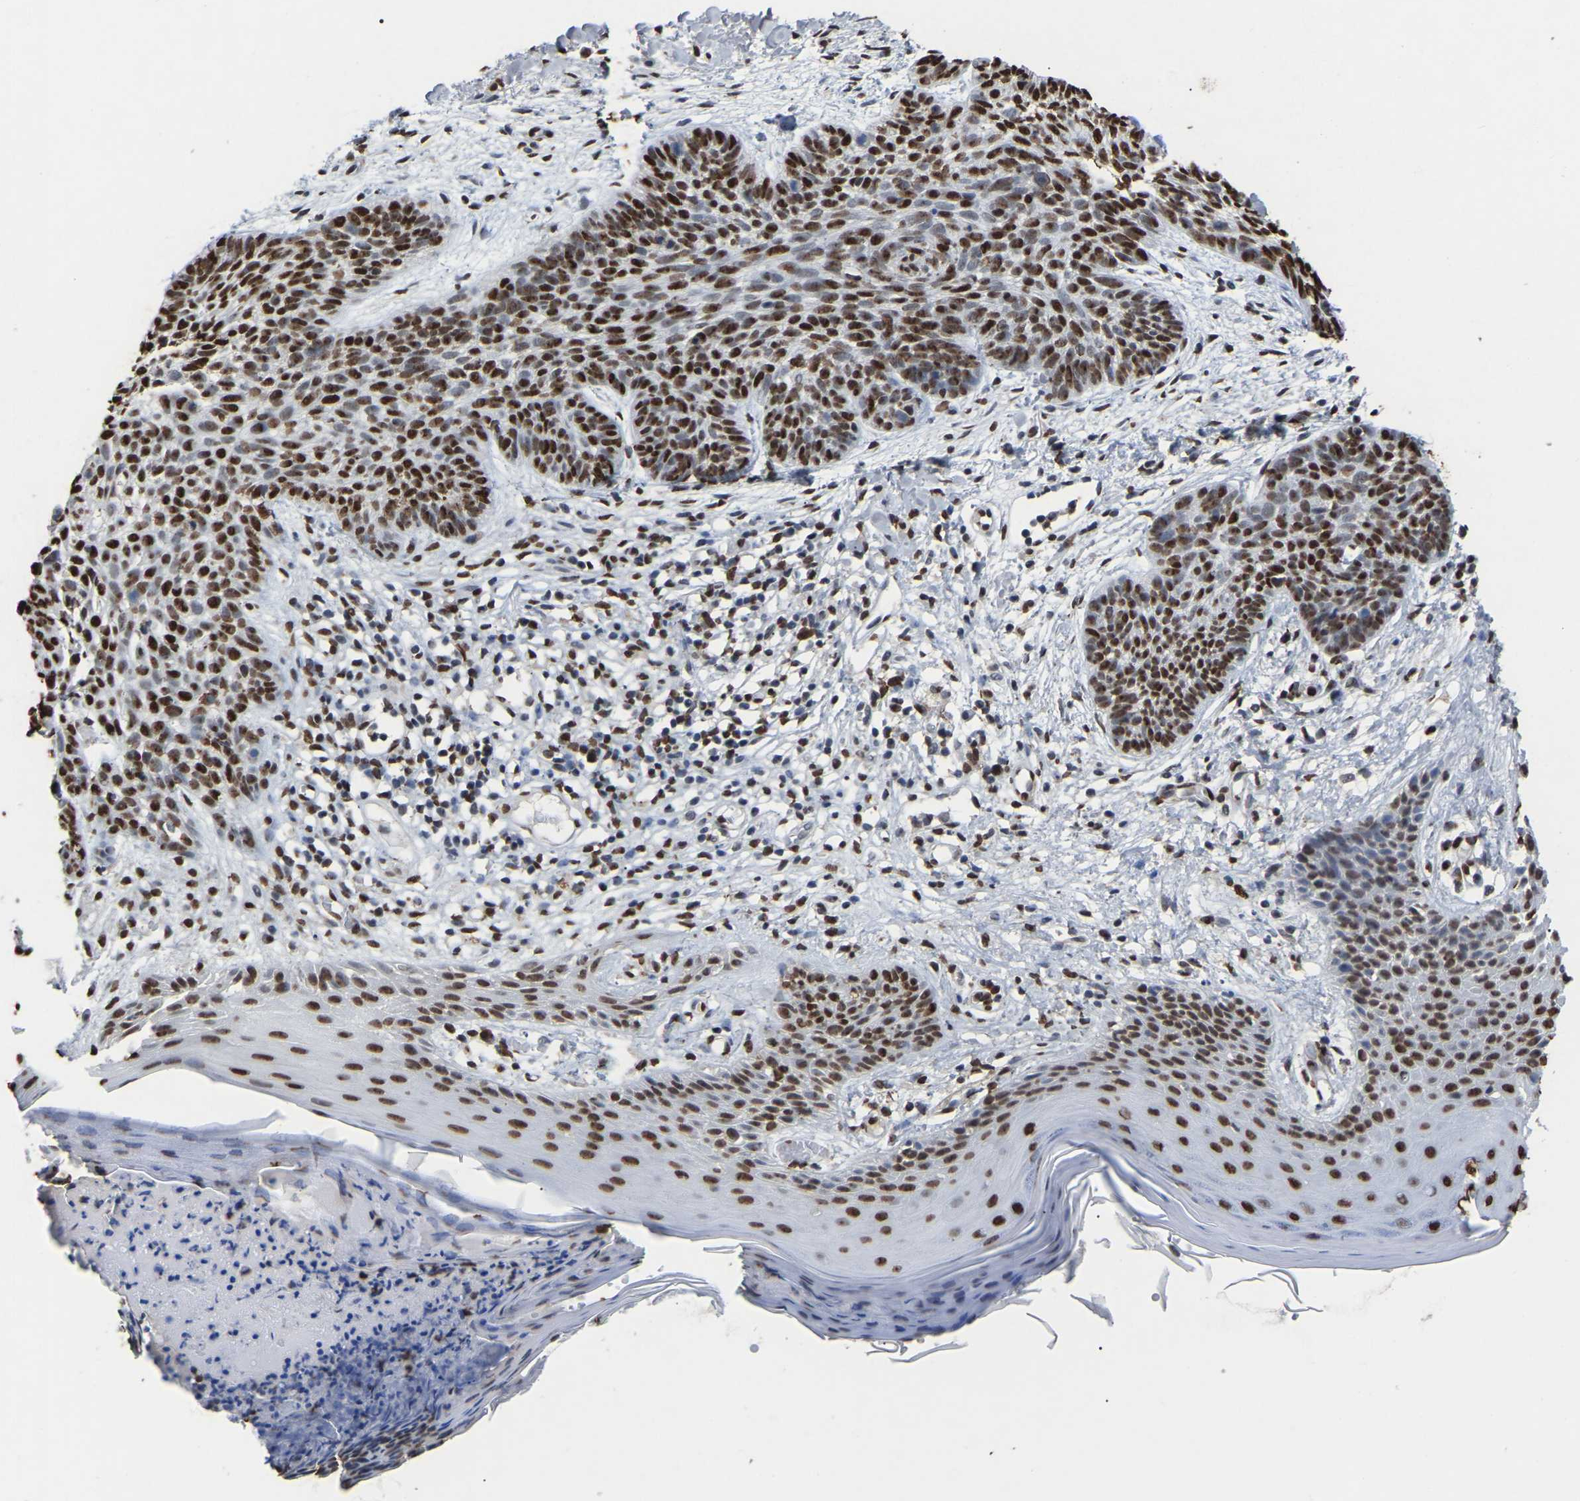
{"staining": {"intensity": "strong", "quantity": ">75%", "location": "nuclear"}, "tissue": "skin cancer", "cell_type": "Tumor cells", "image_type": "cancer", "snomed": [{"axis": "morphology", "description": "Basal cell carcinoma"}, {"axis": "topography", "description": "Skin"}], "caption": "The image exhibits immunohistochemical staining of basal cell carcinoma (skin). There is strong nuclear staining is appreciated in approximately >75% of tumor cells.", "gene": "RBL2", "patient": {"sex": "female", "age": 59}}